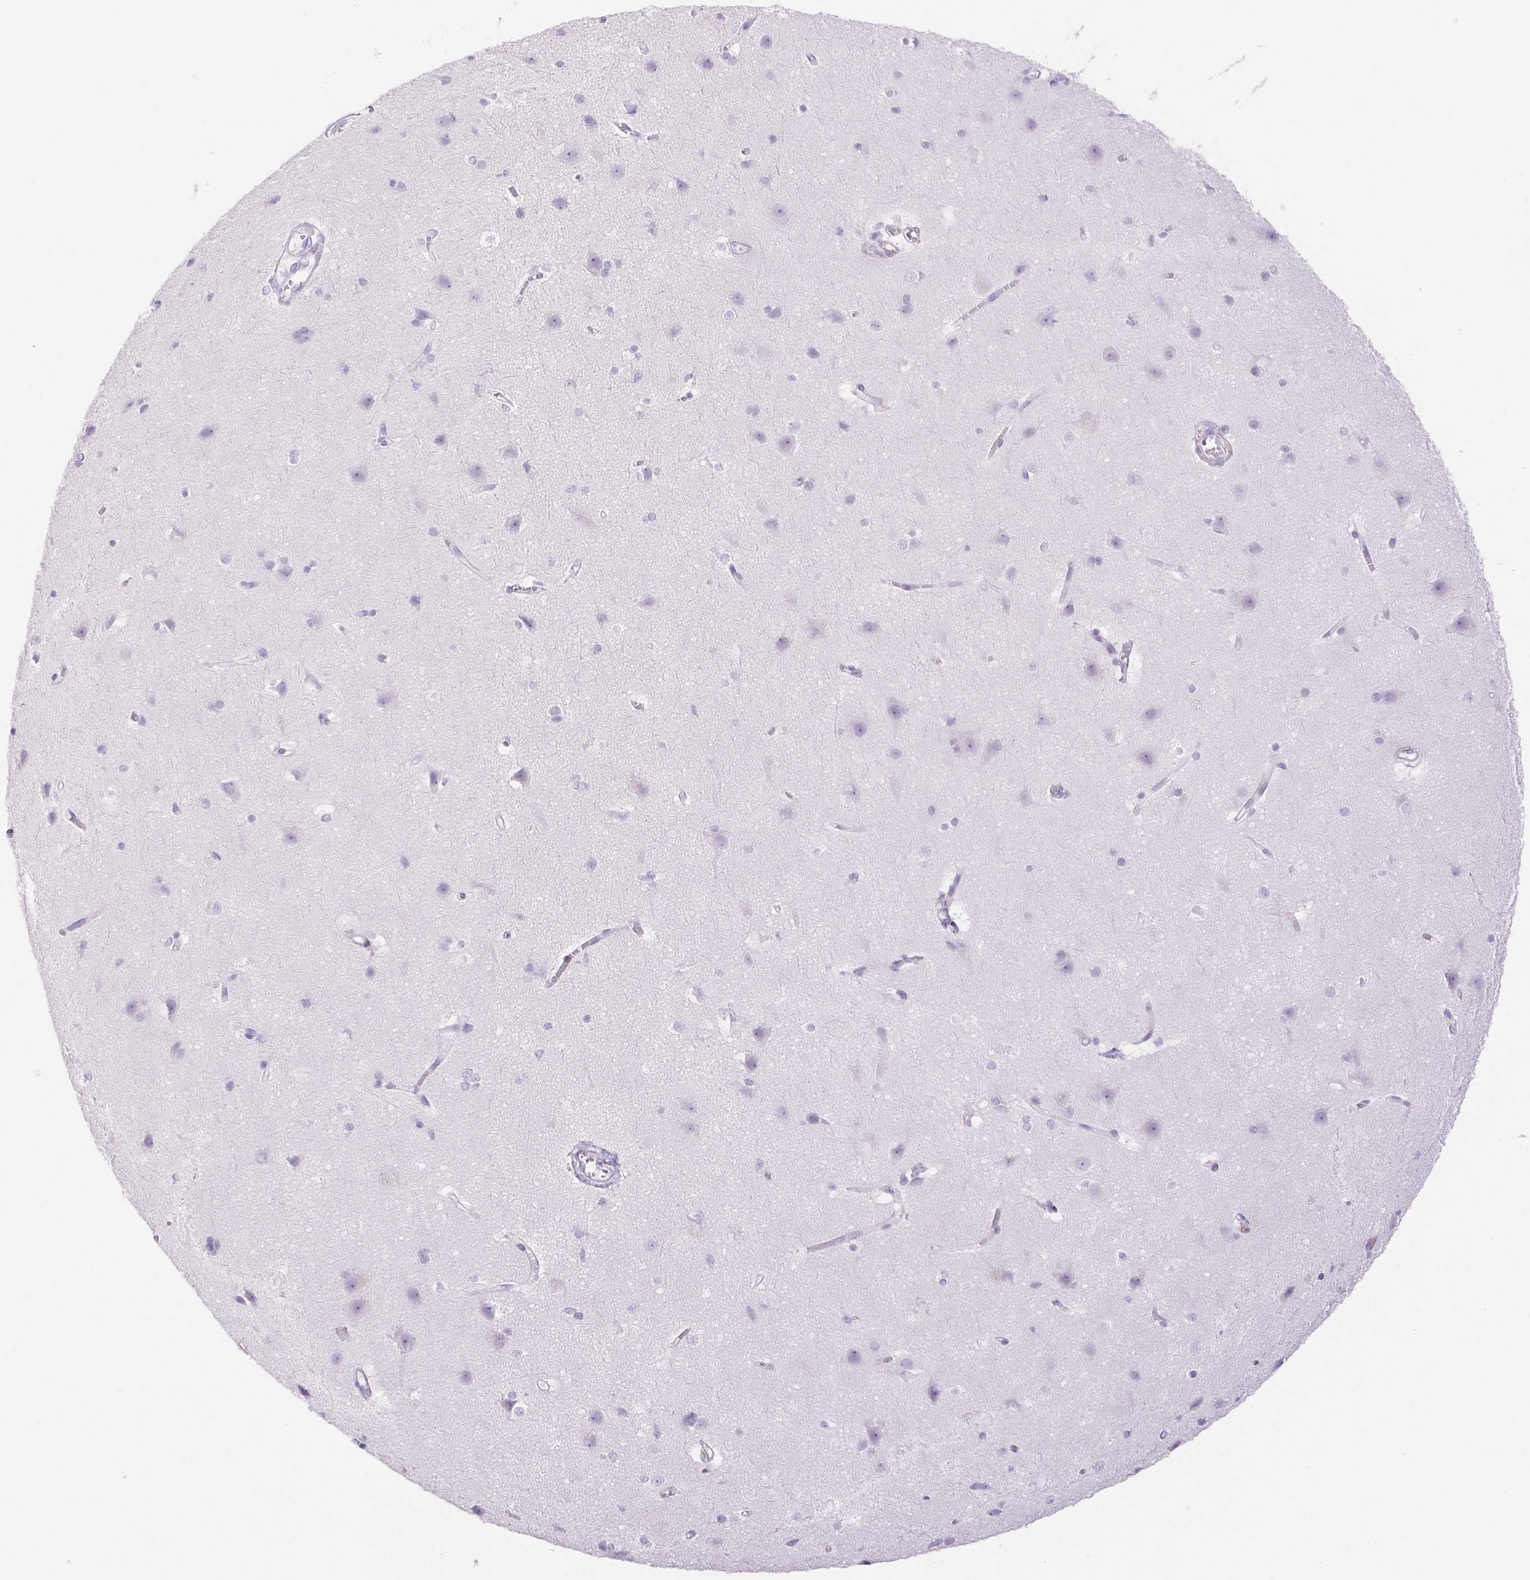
{"staining": {"intensity": "negative", "quantity": "none", "location": "none"}, "tissue": "cerebral cortex", "cell_type": "Endothelial cells", "image_type": "normal", "snomed": [{"axis": "morphology", "description": "Normal tissue, NOS"}, {"axis": "topography", "description": "Cerebral cortex"}], "caption": "IHC of unremarkable cerebral cortex demonstrates no staining in endothelial cells.", "gene": "ERP27", "patient": {"sex": "male", "age": 37}}